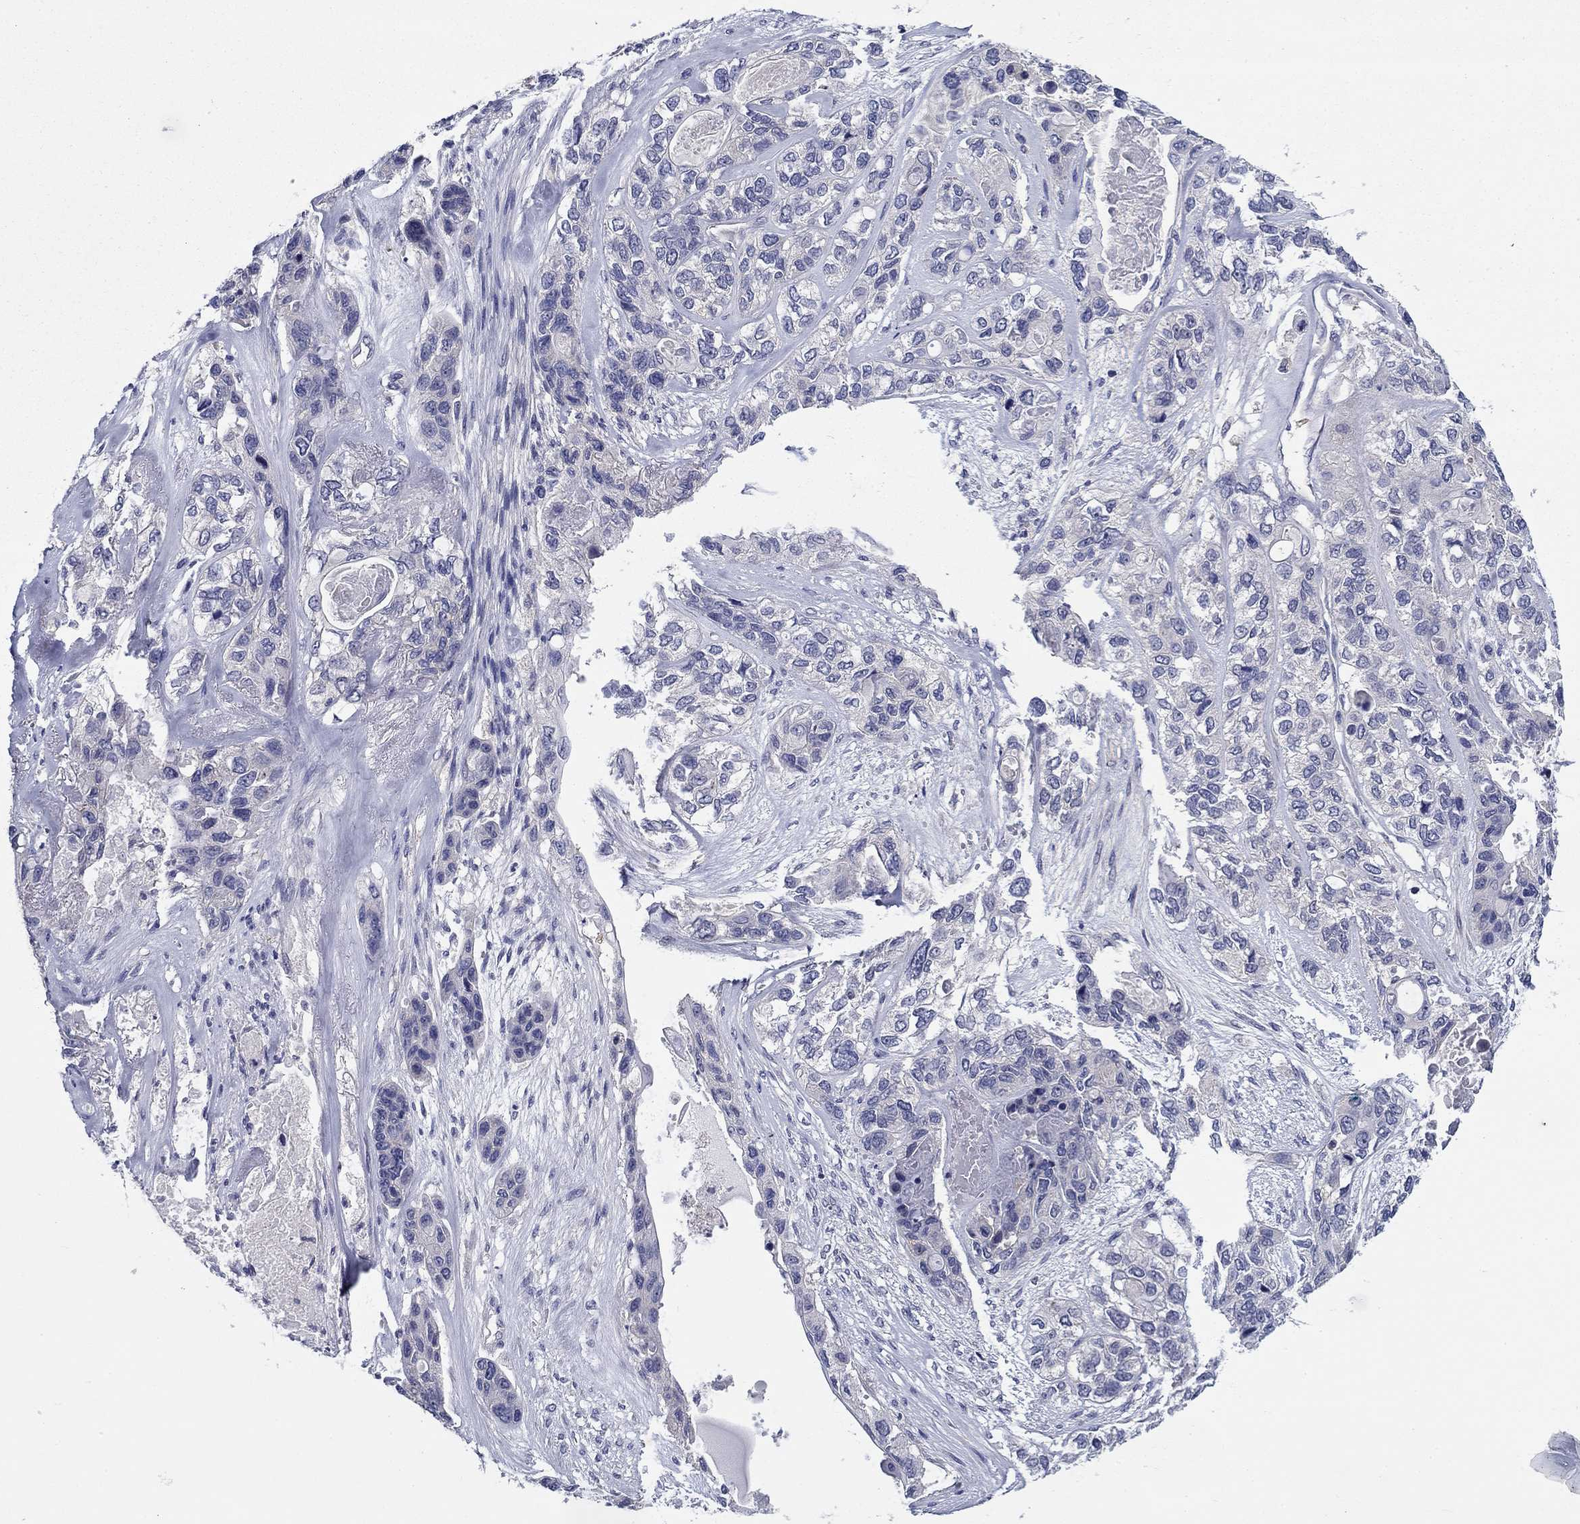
{"staining": {"intensity": "negative", "quantity": "none", "location": "none"}, "tissue": "lung cancer", "cell_type": "Tumor cells", "image_type": "cancer", "snomed": [{"axis": "morphology", "description": "Squamous cell carcinoma, NOS"}, {"axis": "topography", "description": "Lung"}], "caption": "Immunohistochemical staining of lung cancer (squamous cell carcinoma) reveals no significant staining in tumor cells. (Stains: DAB (3,3'-diaminobenzidine) immunohistochemistry (IHC) with hematoxylin counter stain, Microscopy: brightfield microscopy at high magnification).", "gene": "POU2F2", "patient": {"sex": "female", "age": 70}}